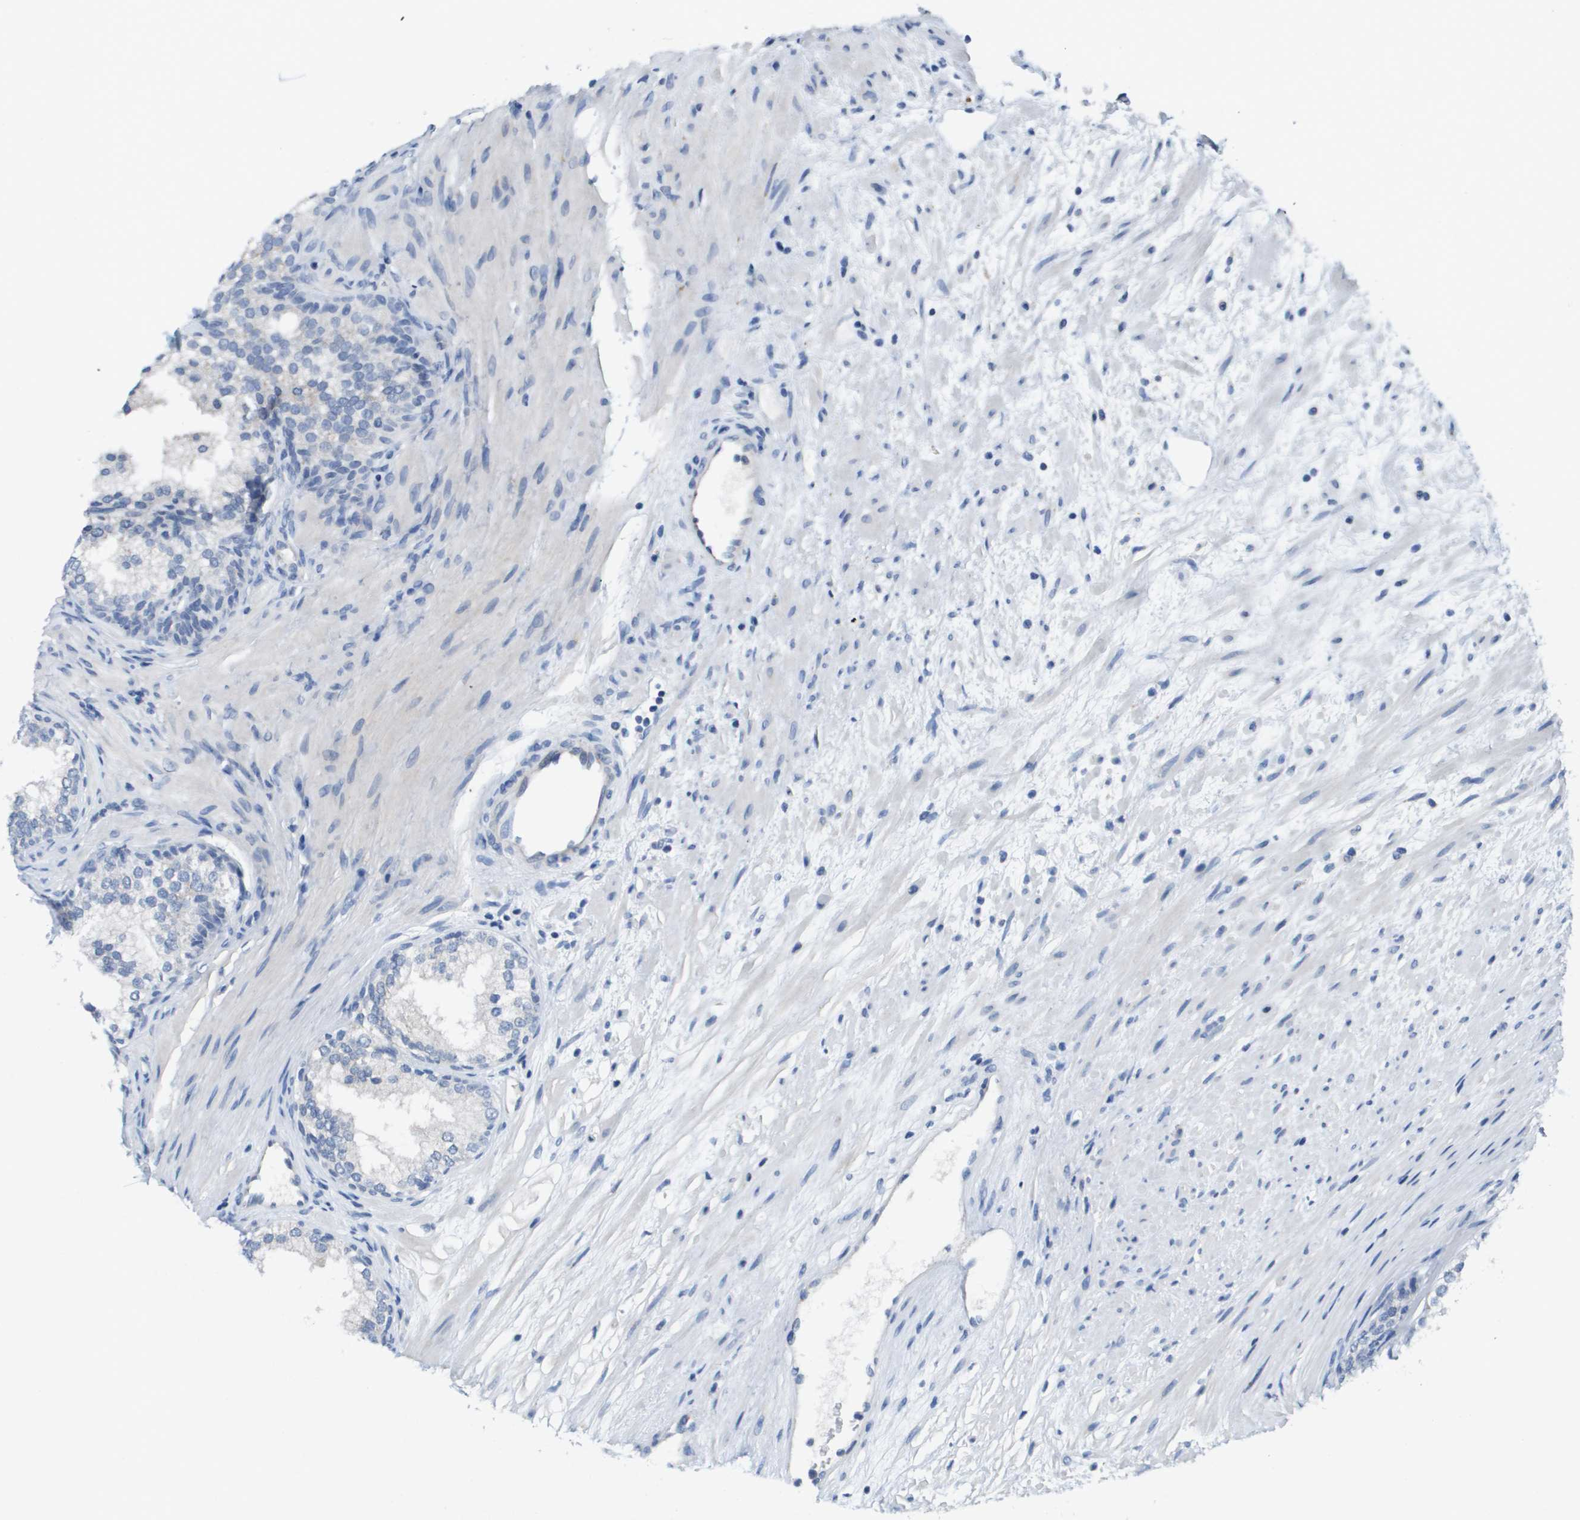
{"staining": {"intensity": "moderate", "quantity": "25%-75%", "location": "cytoplasmic/membranous"}, "tissue": "prostate", "cell_type": "Glandular cells", "image_type": "normal", "snomed": [{"axis": "morphology", "description": "Normal tissue, NOS"}, {"axis": "topography", "description": "Prostate"}], "caption": "This photomicrograph reveals unremarkable prostate stained with immunohistochemistry to label a protein in brown. The cytoplasmic/membranous of glandular cells show moderate positivity for the protein. Nuclei are counter-stained blue.", "gene": "CD3G", "patient": {"sex": "male", "age": 76}}